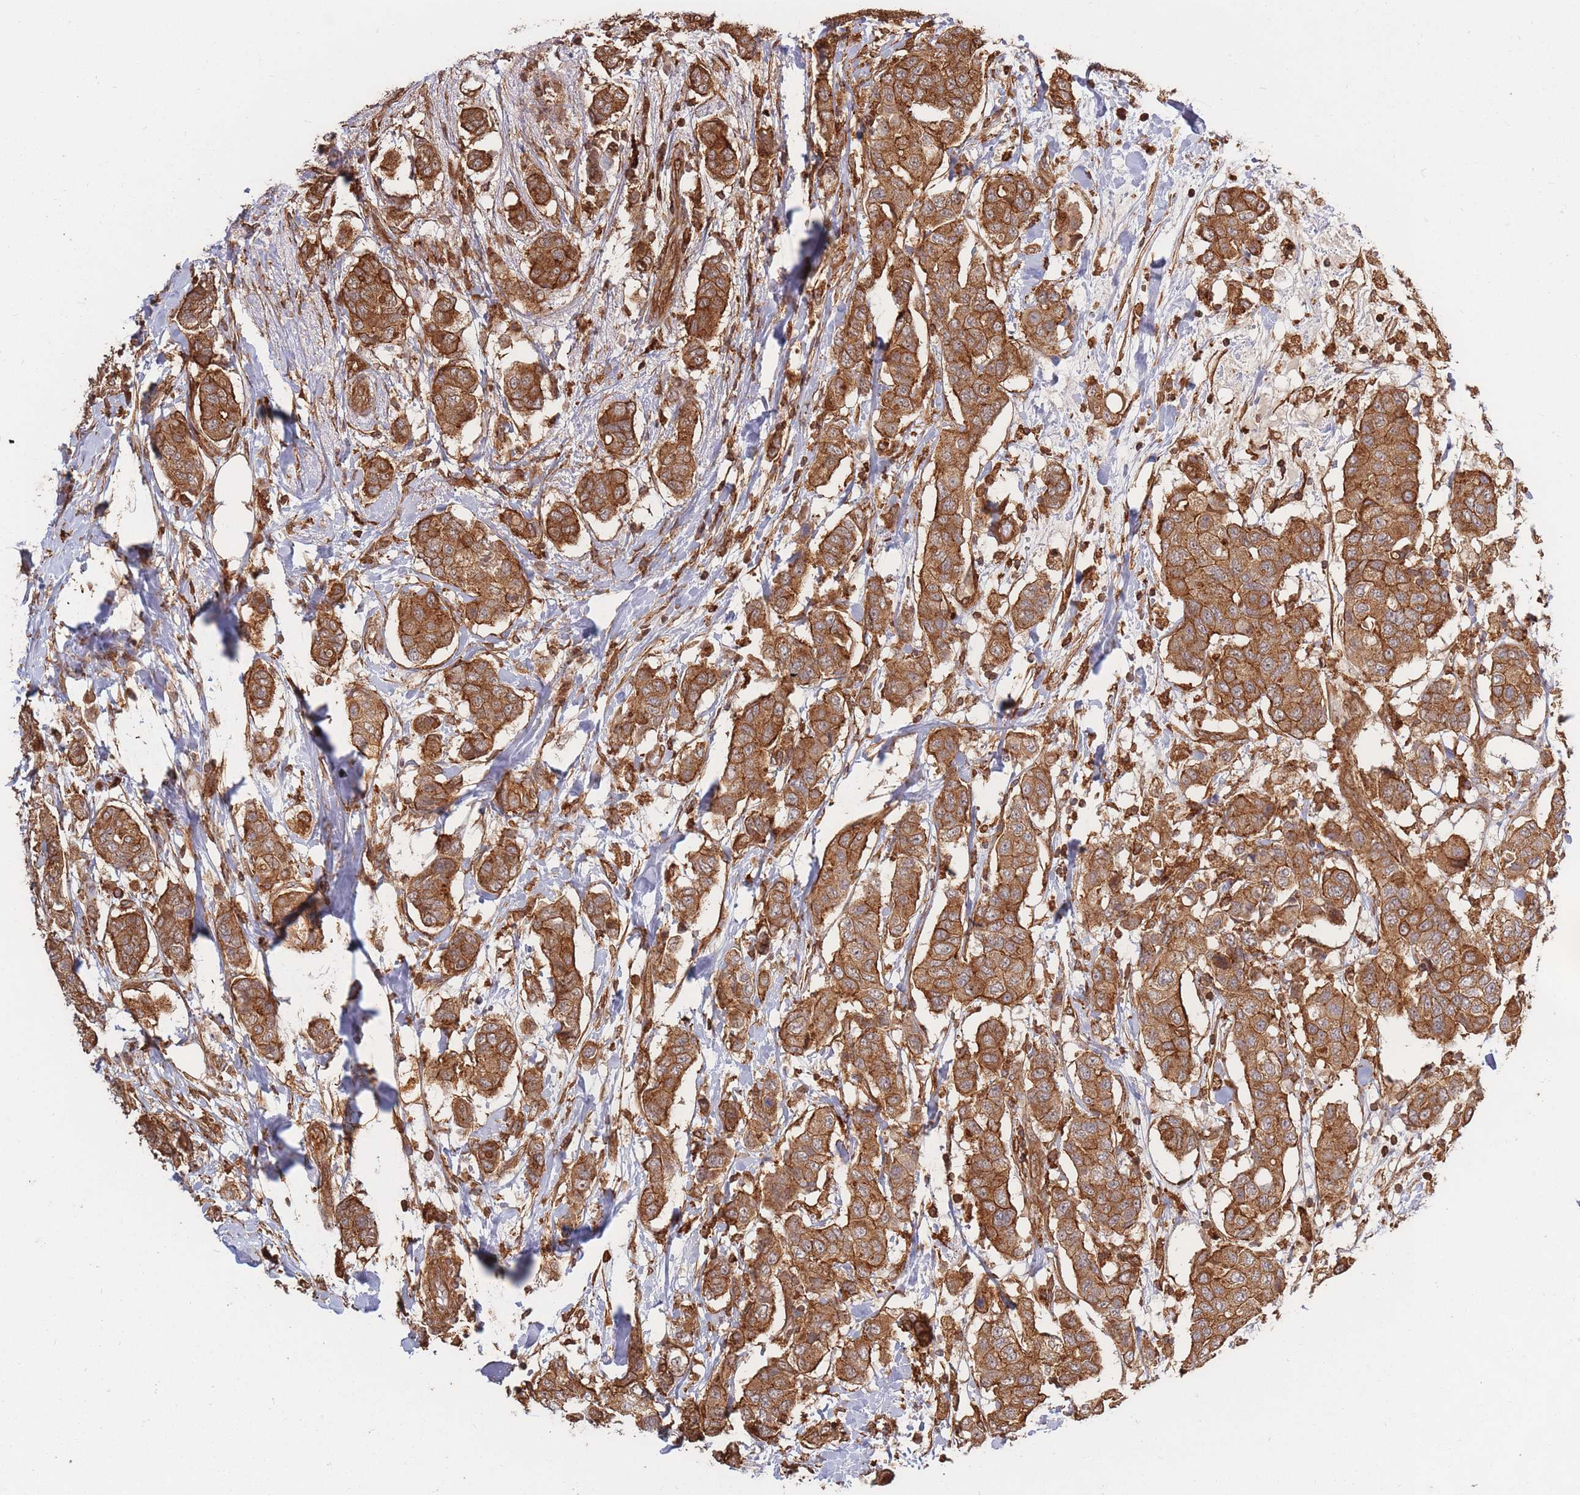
{"staining": {"intensity": "moderate", "quantity": ">75%", "location": "cytoplasmic/membranous"}, "tissue": "breast cancer", "cell_type": "Tumor cells", "image_type": "cancer", "snomed": [{"axis": "morphology", "description": "Lobular carcinoma"}, {"axis": "topography", "description": "Breast"}], "caption": "Immunohistochemical staining of human breast lobular carcinoma shows moderate cytoplasmic/membranous protein positivity in about >75% of tumor cells. Nuclei are stained in blue.", "gene": "RASSF2", "patient": {"sex": "female", "age": 51}}